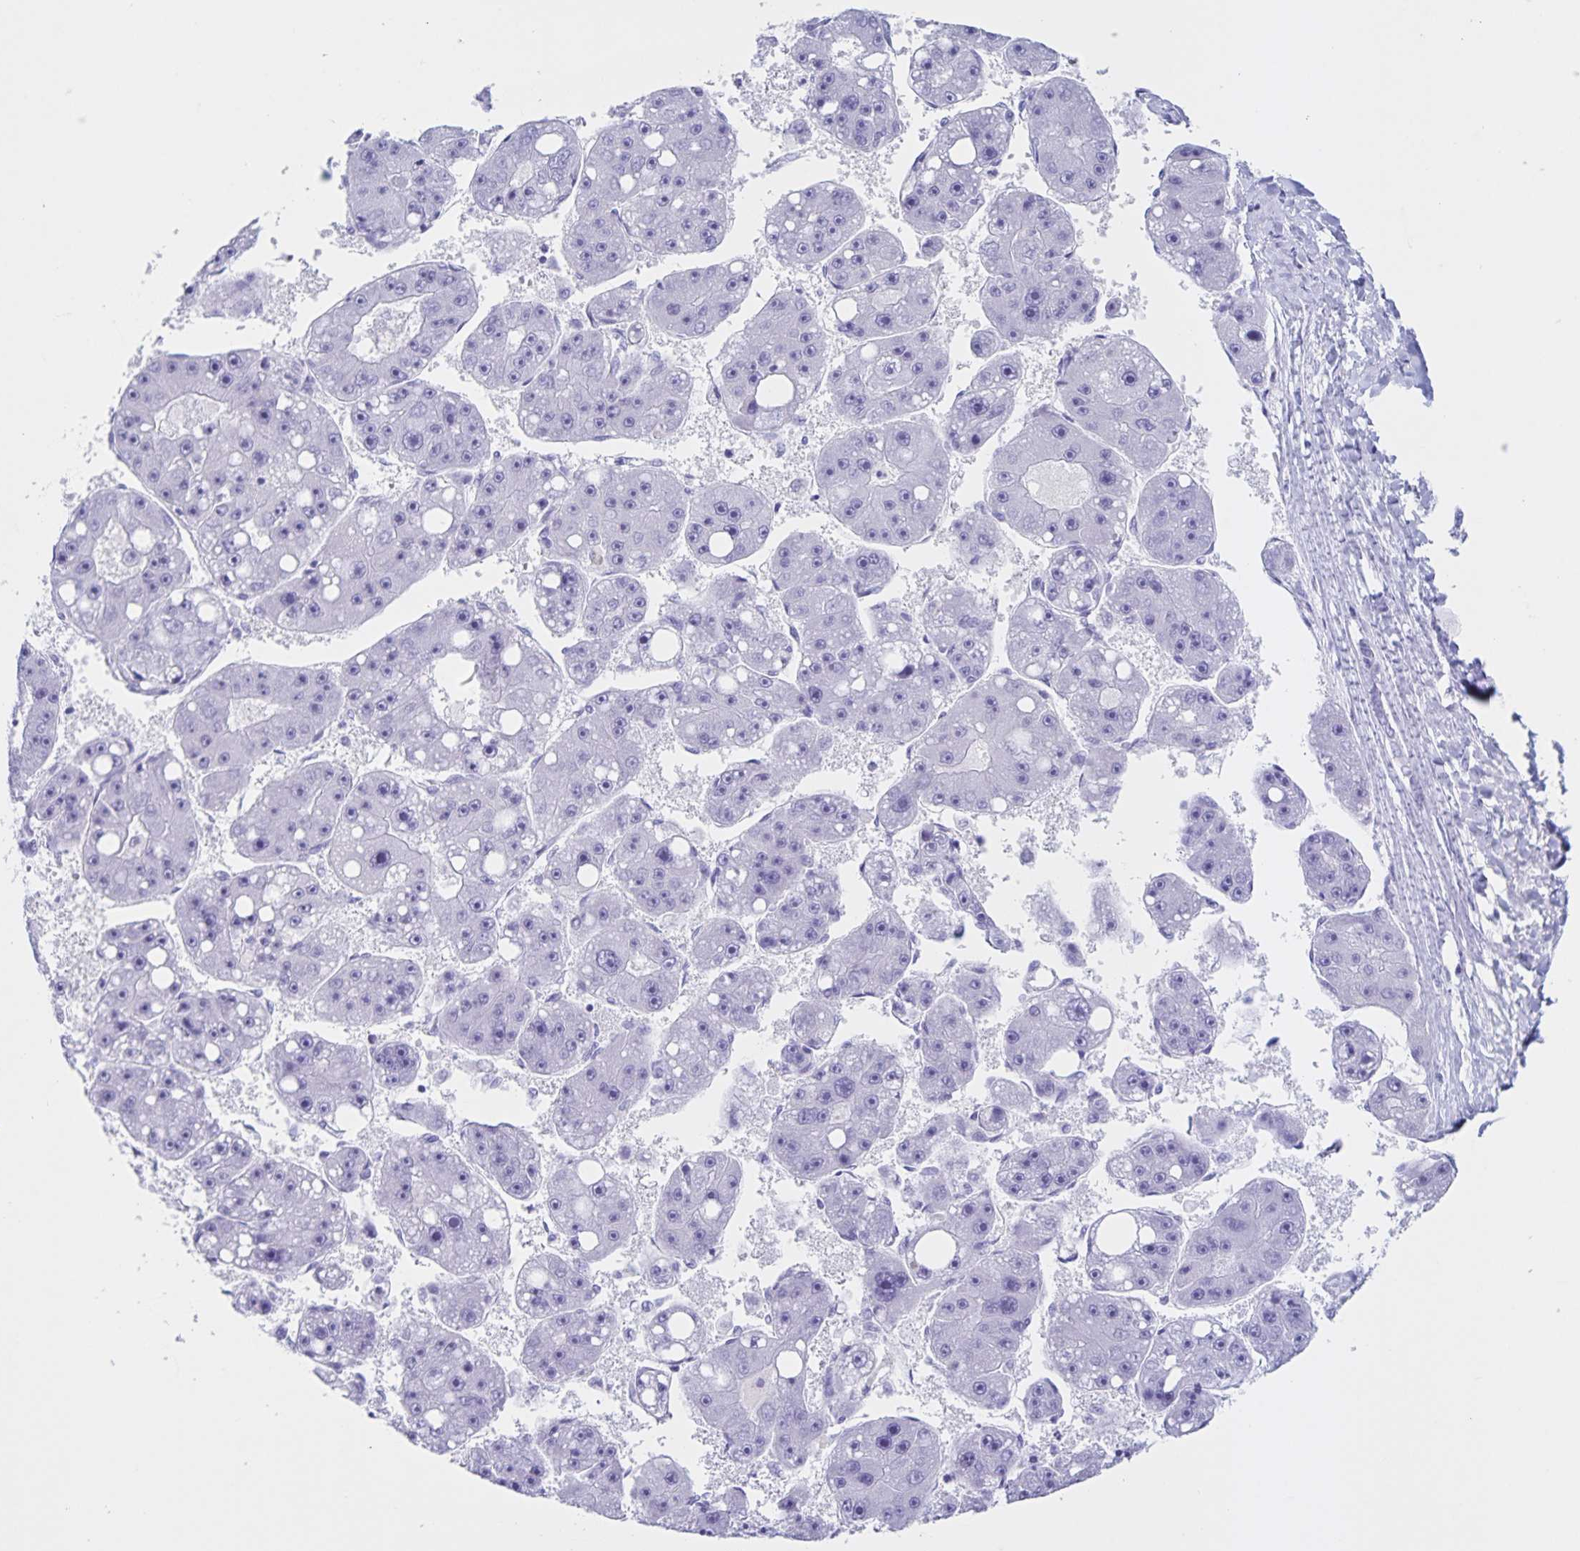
{"staining": {"intensity": "negative", "quantity": "none", "location": "none"}, "tissue": "liver cancer", "cell_type": "Tumor cells", "image_type": "cancer", "snomed": [{"axis": "morphology", "description": "Carcinoma, Hepatocellular, NOS"}, {"axis": "topography", "description": "Liver"}], "caption": "A histopathology image of human liver hepatocellular carcinoma is negative for staining in tumor cells.", "gene": "C12orf56", "patient": {"sex": "female", "age": 61}}